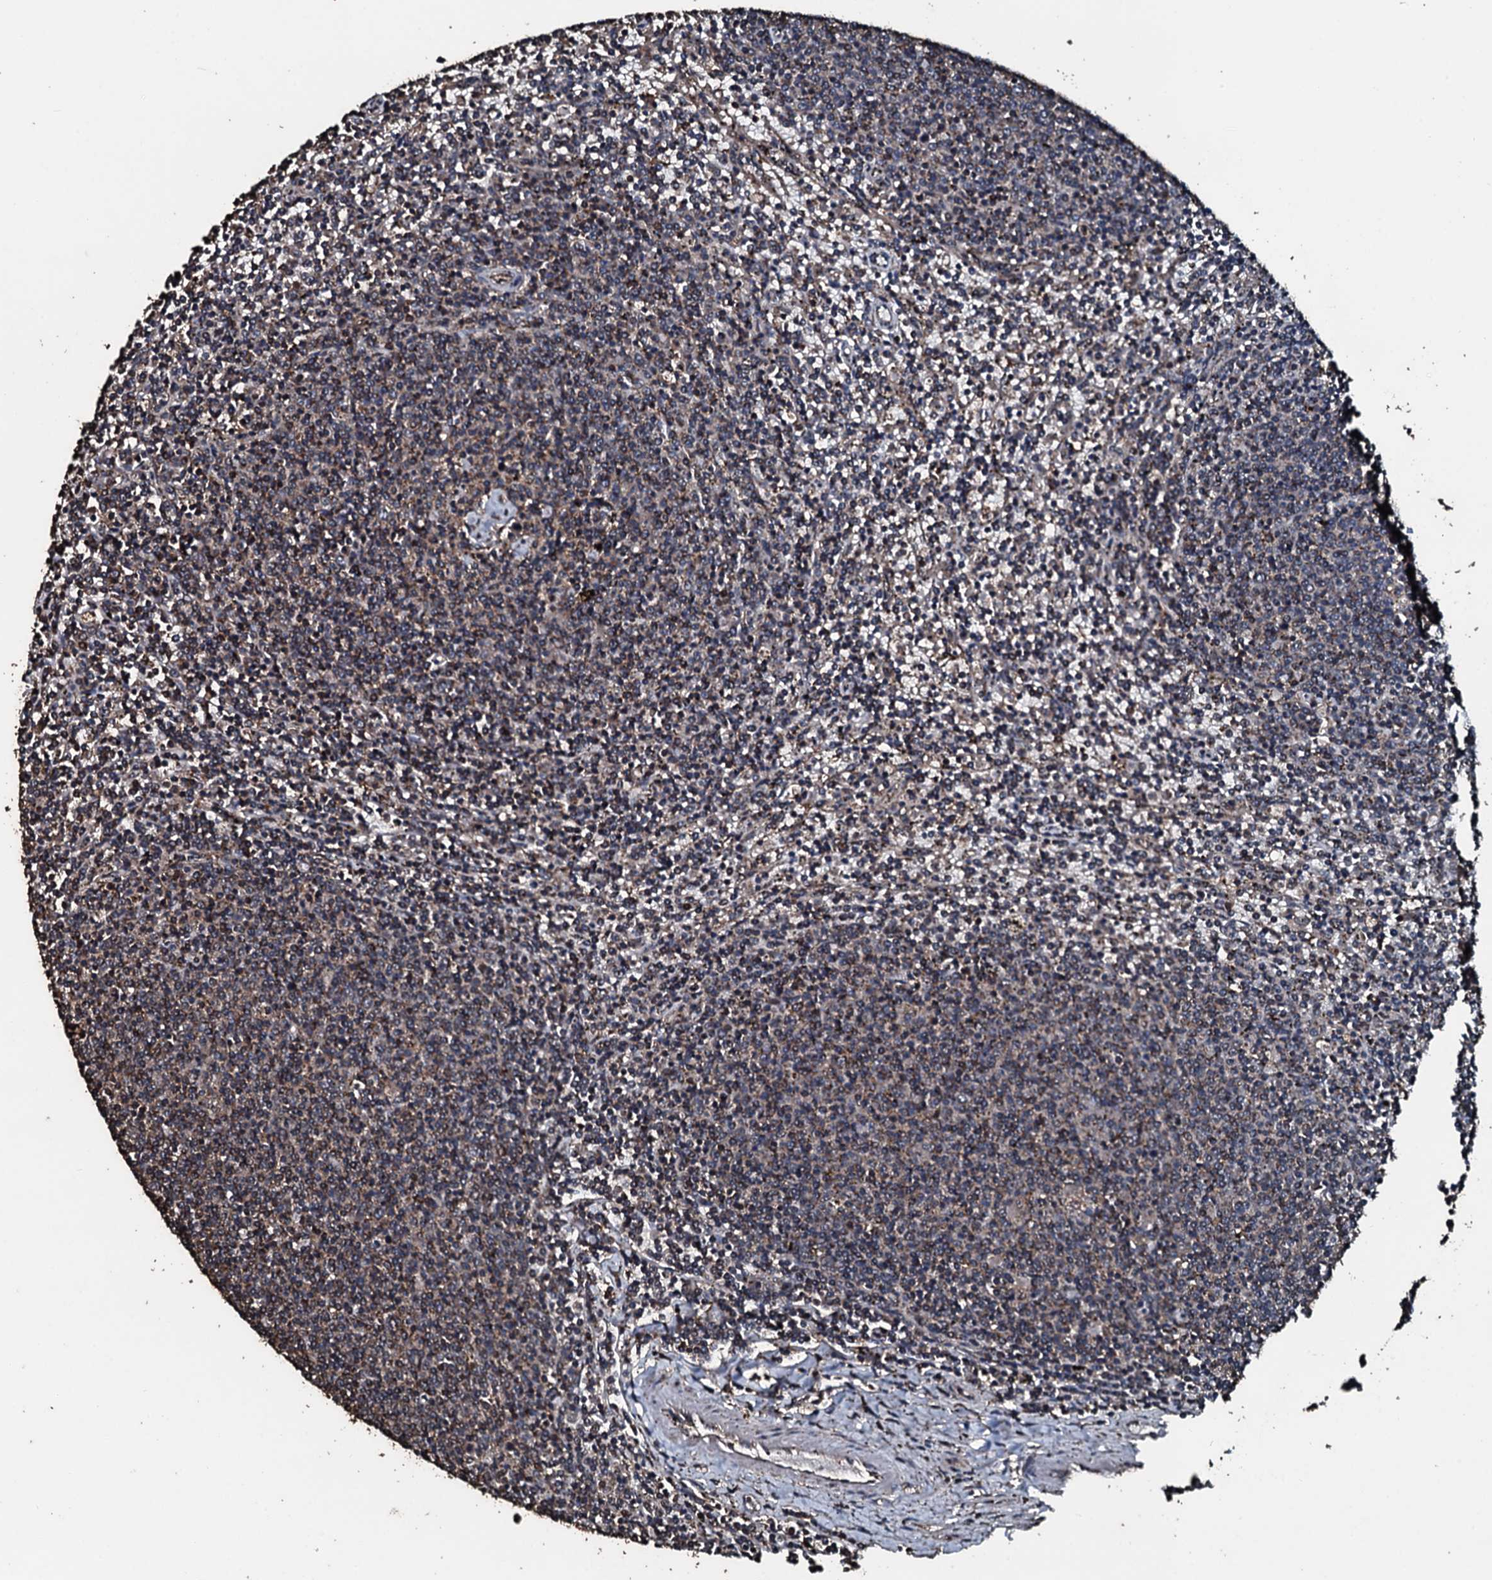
{"staining": {"intensity": "weak", "quantity": "<25%", "location": "cytoplasmic/membranous"}, "tissue": "lymphoma", "cell_type": "Tumor cells", "image_type": "cancer", "snomed": [{"axis": "morphology", "description": "Malignant lymphoma, non-Hodgkin's type, Low grade"}, {"axis": "topography", "description": "Spleen"}], "caption": "Malignant lymphoma, non-Hodgkin's type (low-grade) stained for a protein using immunohistochemistry (IHC) demonstrates no positivity tumor cells.", "gene": "FAAP24", "patient": {"sex": "female", "age": 50}}